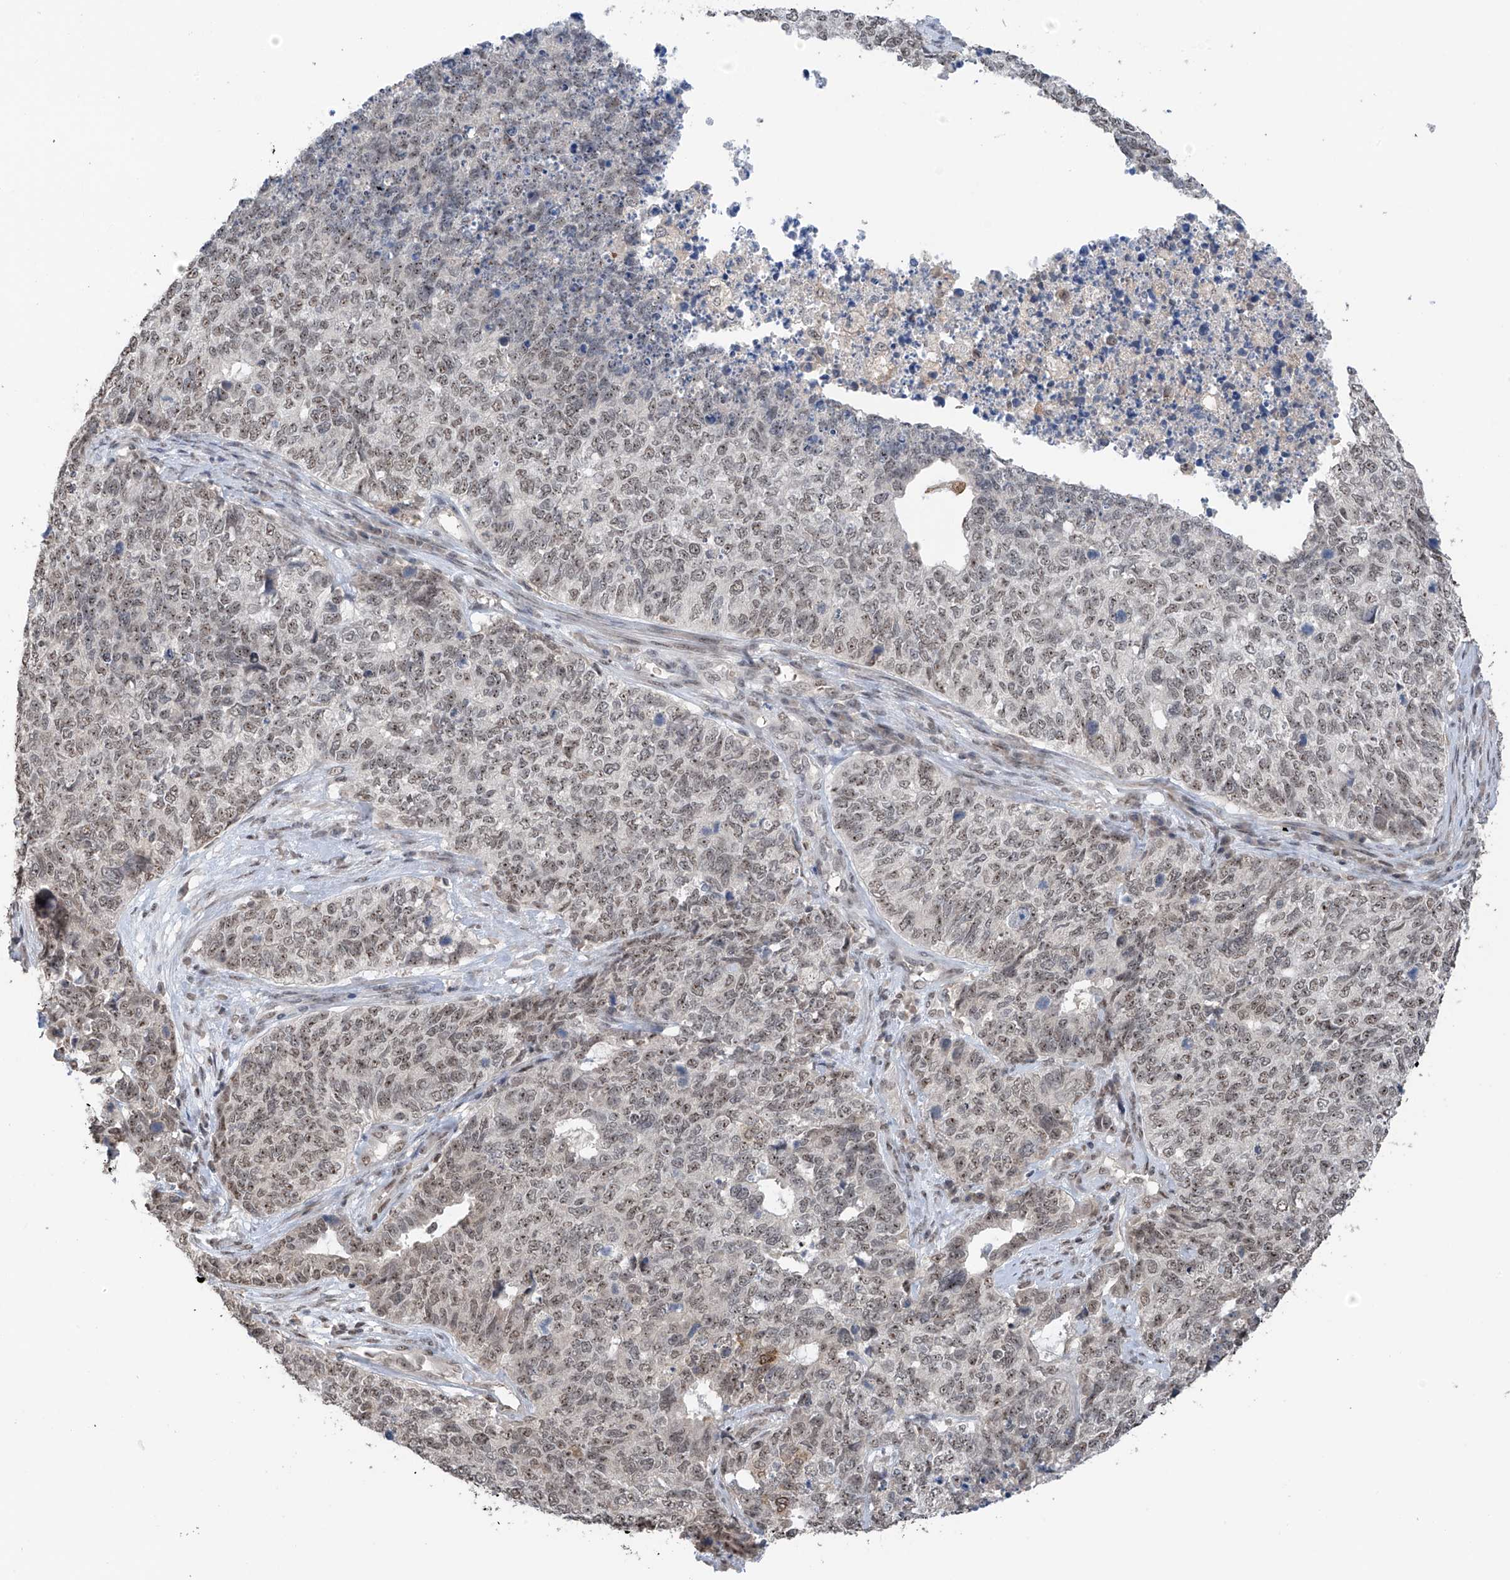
{"staining": {"intensity": "weak", "quantity": ">75%", "location": "nuclear"}, "tissue": "cervical cancer", "cell_type": "Tumor cells", "image_type": "cancer", "snomed": [{"axis": "morphology", "description": "Squamous cell carcinoma, NOS"}, {"axis": "topography", "description": "Cervix"}], "caption": "Cervical cancer (squamous cell carcinoma) stained for a protein (brown) reveals weak nuclear positive positivity in approximately >75% of tumor cells.", "gene": "C1orf131", "patient": {"sex": "female", "age": 63}}